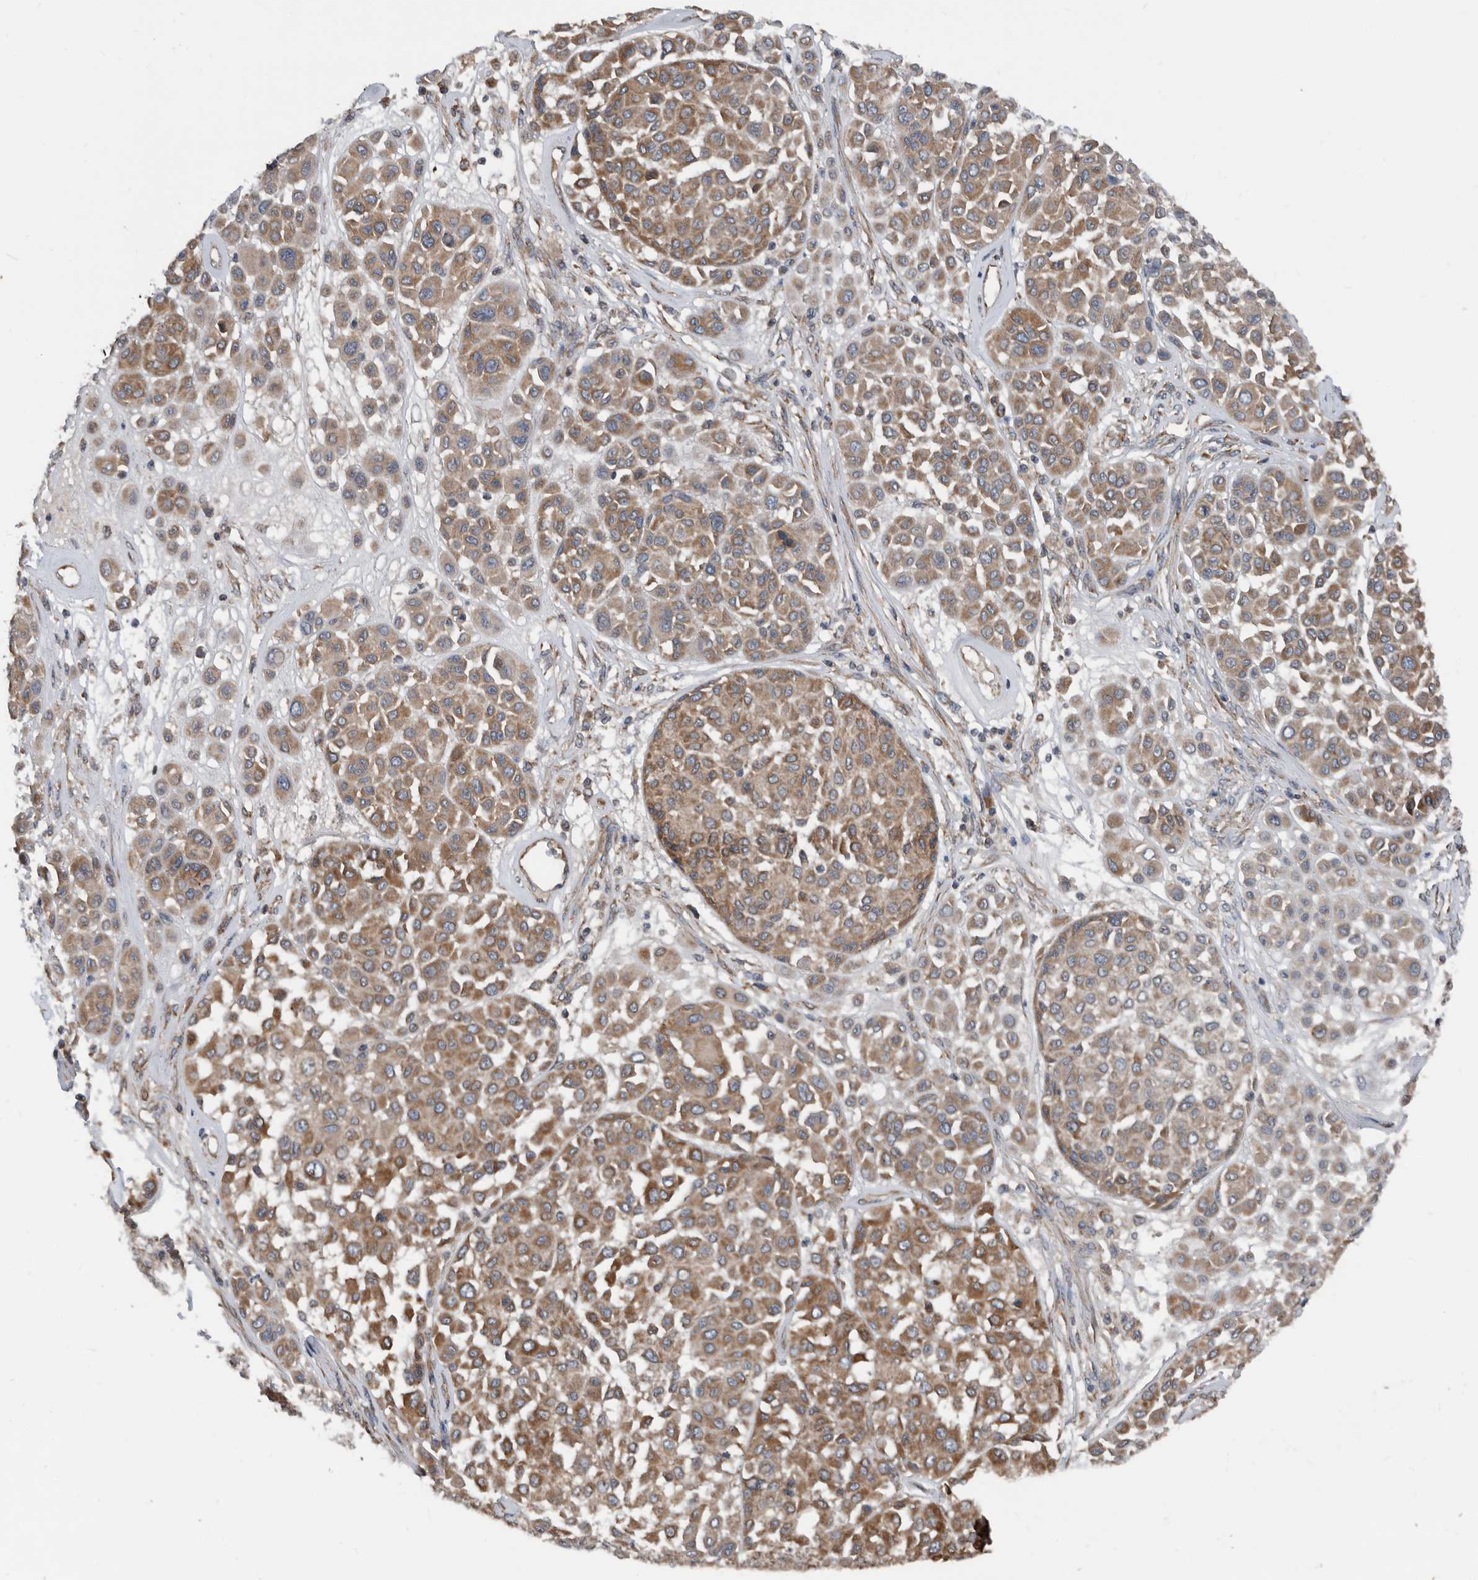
{"staining": {"intensity": "moderate", "quantity": ">75%", "location": "cytoplasmic/membranous"}, "tissue": "melanoma", "cell_type": "Tumor cells", "image_type": "cancer", "snomed": [{"axis": "morphology", "description": "Malignant melanoma, Metastatic site"}, {"axis": "topography", "description": "Soft tissue"}], "caption": "IHC staining of malignant melanoma (metastatic site), which exhibits medium levels of moderate cytoplasmic/membranous positivity in about >75% of tumor cells indicating moderate cytoplasmic/membranous protein positivity. The staining was performed using DAB (brown) for protein detection and nuclei were counterstained in hematoxylin (blue).", "gene": "AFAP1", "patient": {"sex": "male", "age": 41}}